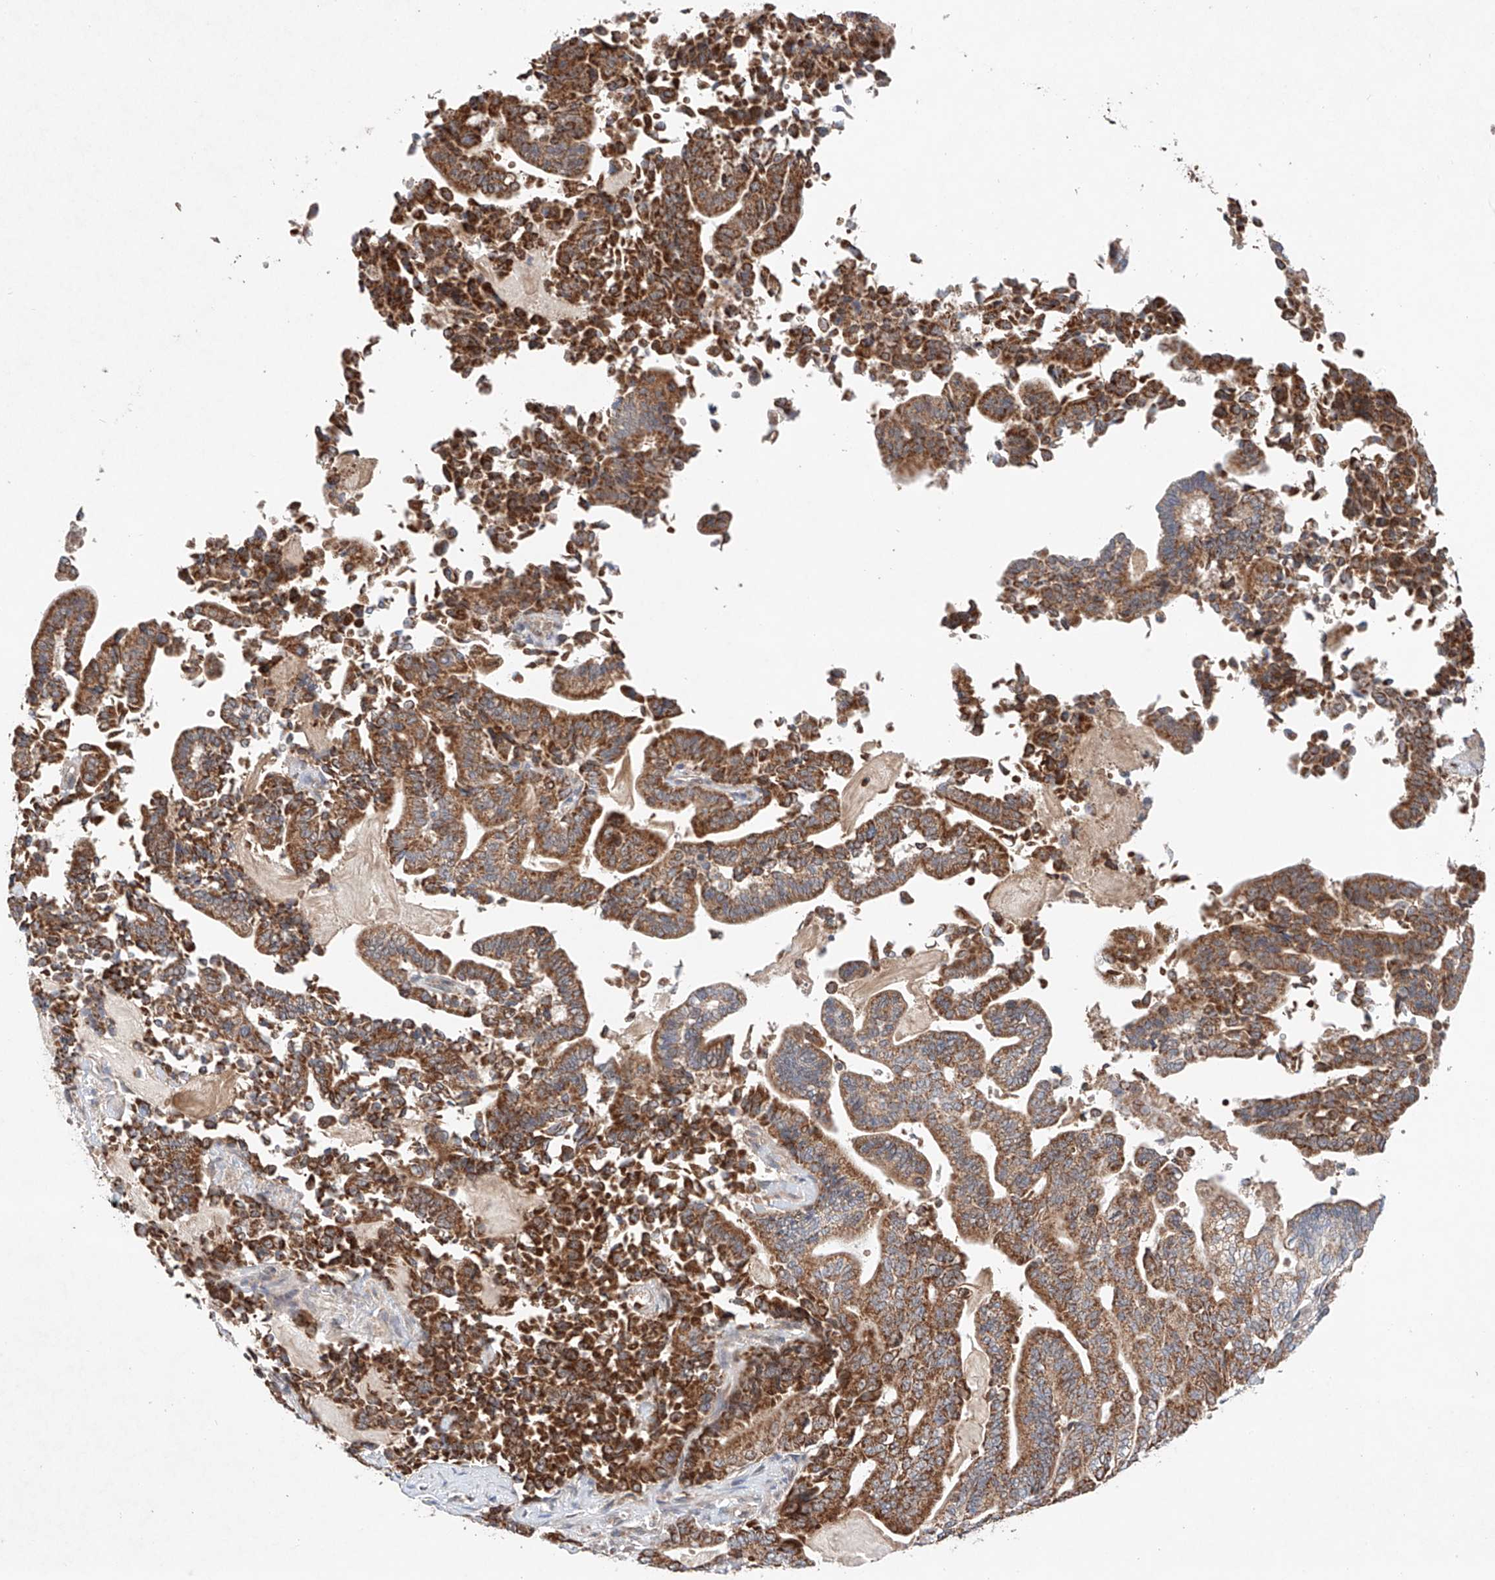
{"staining": {"intensity": "strong", "quantity": ">75%", "location": "cytoplasmic/membranous"}, "tissue": "pancreatic cancer", "cell_type": "Tumor cells", "image_type": "cancer", "snomed": [{"axis": "morphology", "description": "Normal tissue, NOS"}, {"axis": "morphology", "description": "Adenocarcinoma, NOS"}, {"axis": "topography", "description": "Pancreas"}], "caption": "Brown immunohistochemical staining in human pancreatic adenocarcinoma displays strong cytoplasmic/membranous positivity in approximately >75% of tumor cells.", "gene": "FASTK", "patient": {"sex": "male", "age": 63}}